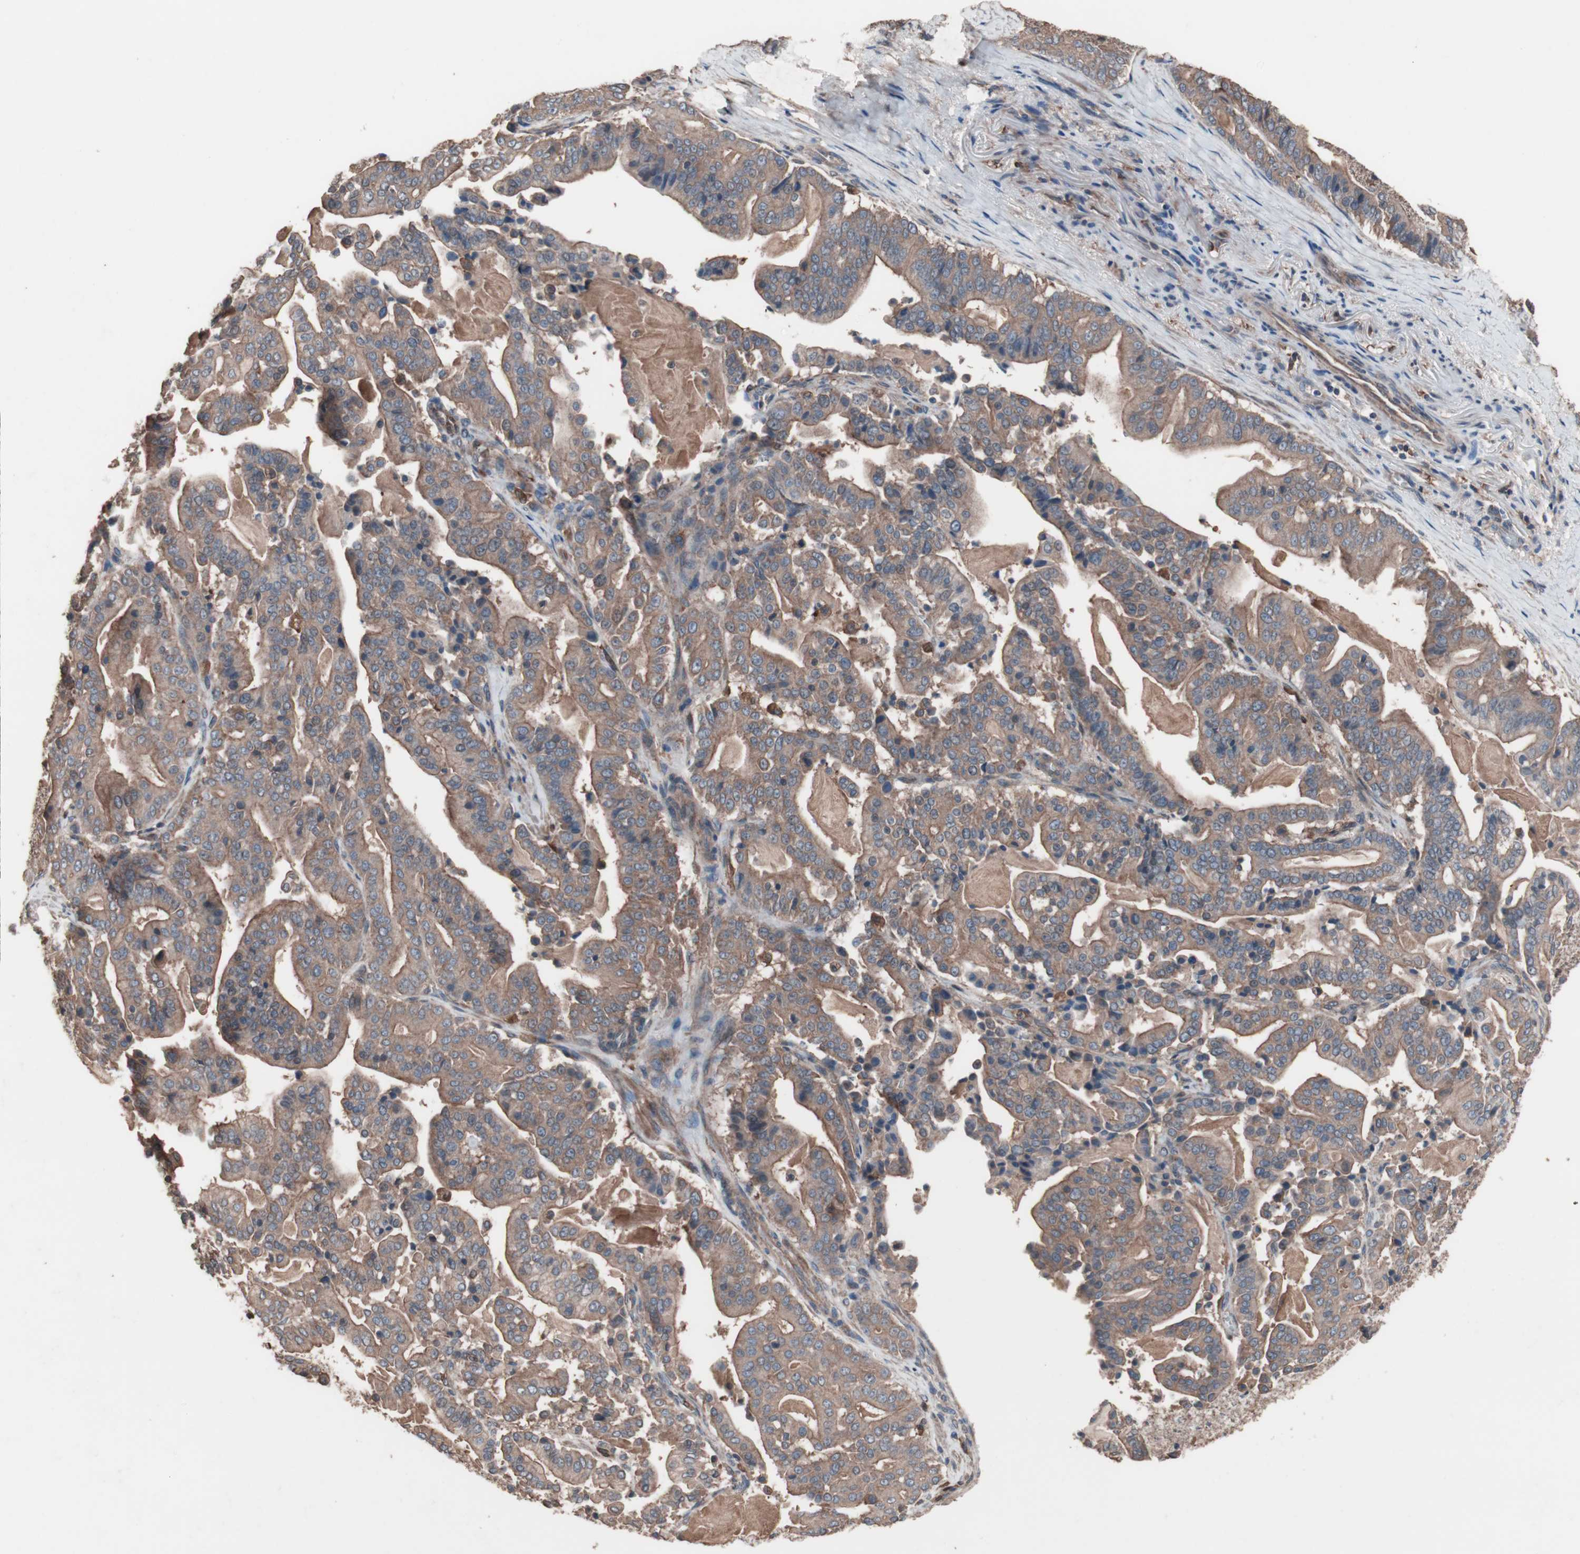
{"staining": {"intensity": "moderate", "quantity": ">75%", "location": "cytoplasmic/membranous"}, "tissue": "pancreatic cancer", "cell_type": "Tumor cells", "image_type": "cancer", "snomed": [{"axis": "morphology", "description": "Adenocarcinoma, NOS"}, {"axis": "topography", "description": "Pancreas"}], "caption": "Approximately >75% of tumor cells in adenocarcinoma (pancreatic) show moderate cytoplasmic/membranous protein expression as visualized by brown immunohistochemical staining.", "gene": "ATG7", "patient": {"sex": "male", "age": 63}}